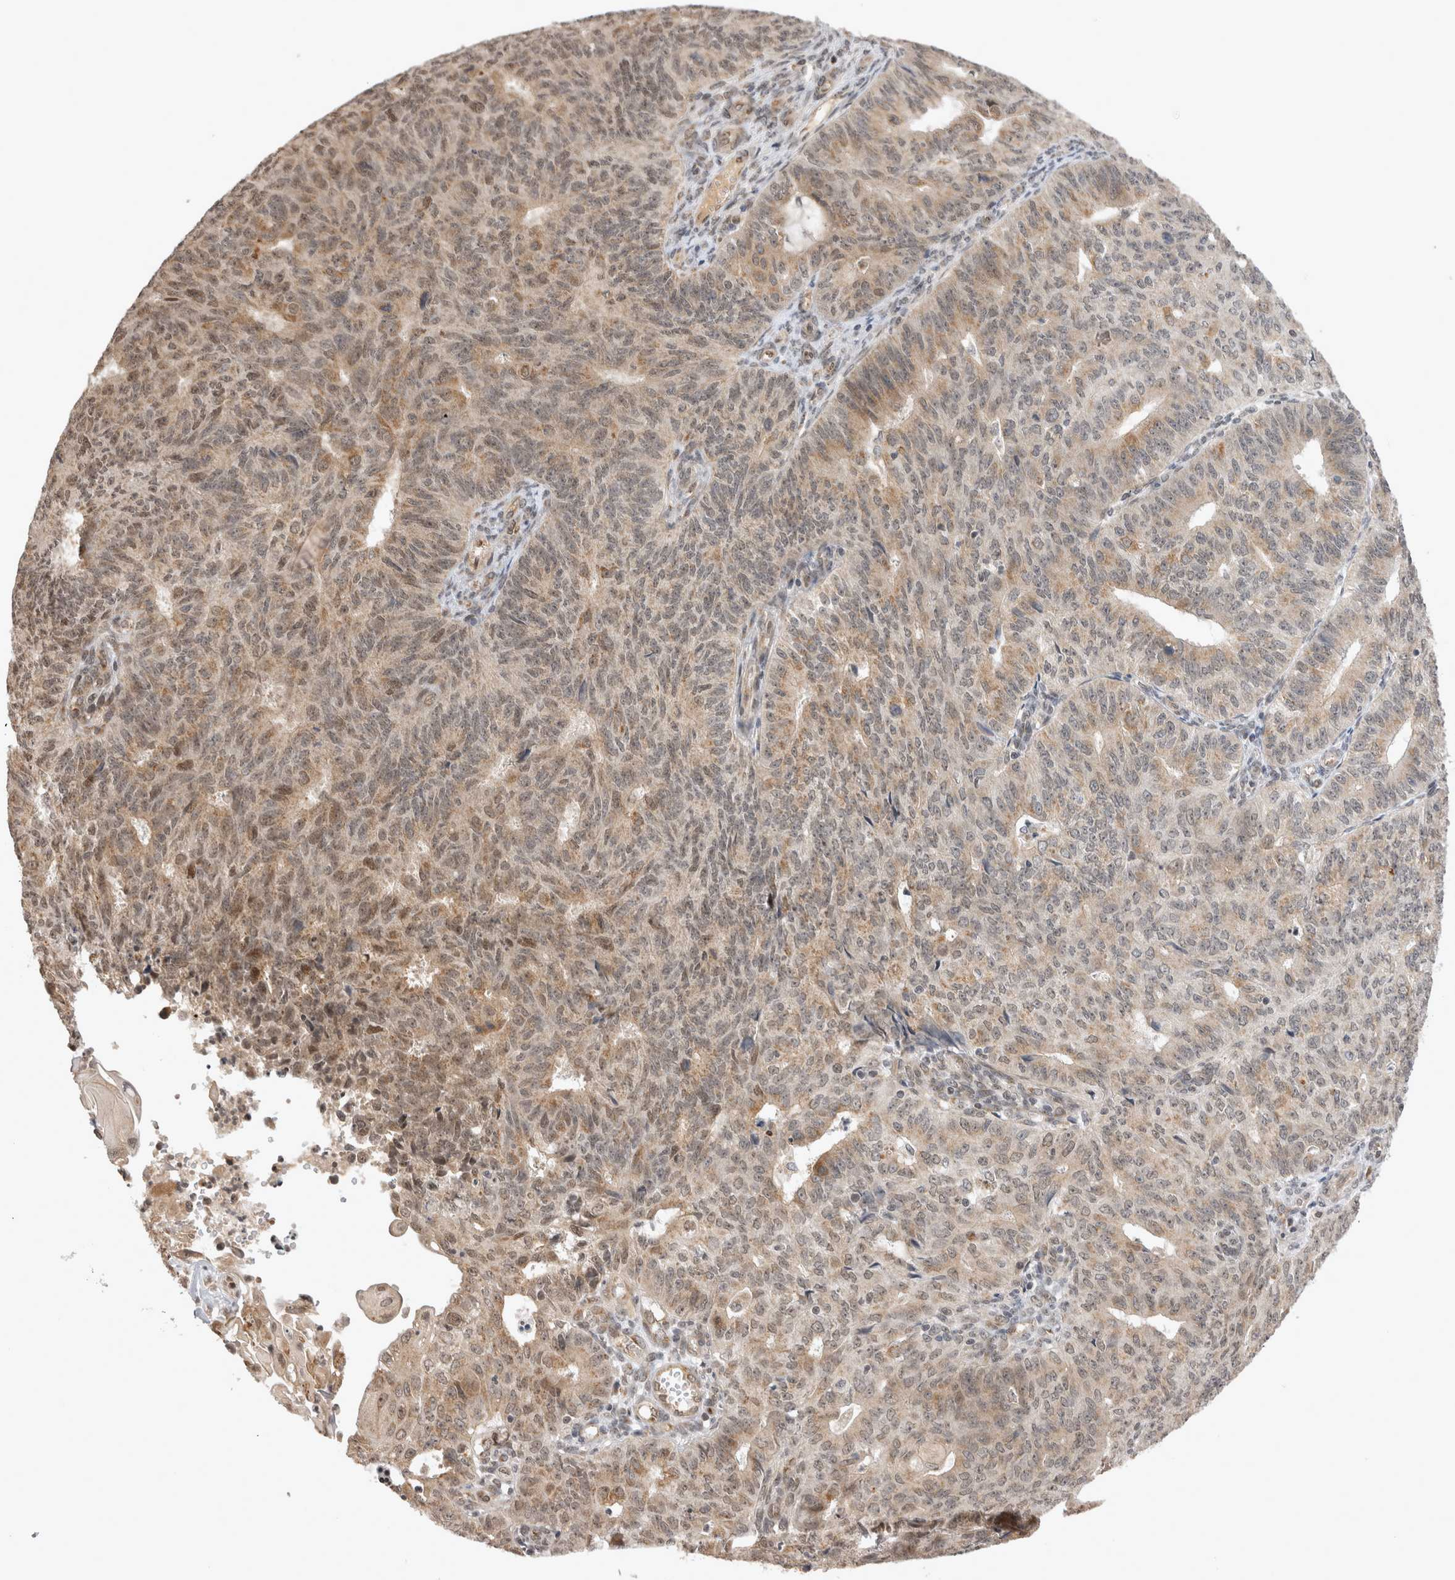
{"staining": {"intensity": "weak", "quantity": ">75%", "location": "cytoplasmic/membranous,nuclear"}, "tissue": "endometrial cancer", "cell_type": "Tumor cells", "image_type": "cancer", "snomed": [{"axis": "morphology", "description": "Adenocarcinoma, NOS"}, {"axis": "topography", "description": "Endometrium"}], "caption": "Endometrial adenocarcinoma stained with a protein marker displays weak staining in tumor cells.", "gene": "TMEM65", "patient": {"sex": "female", "age": 32}}